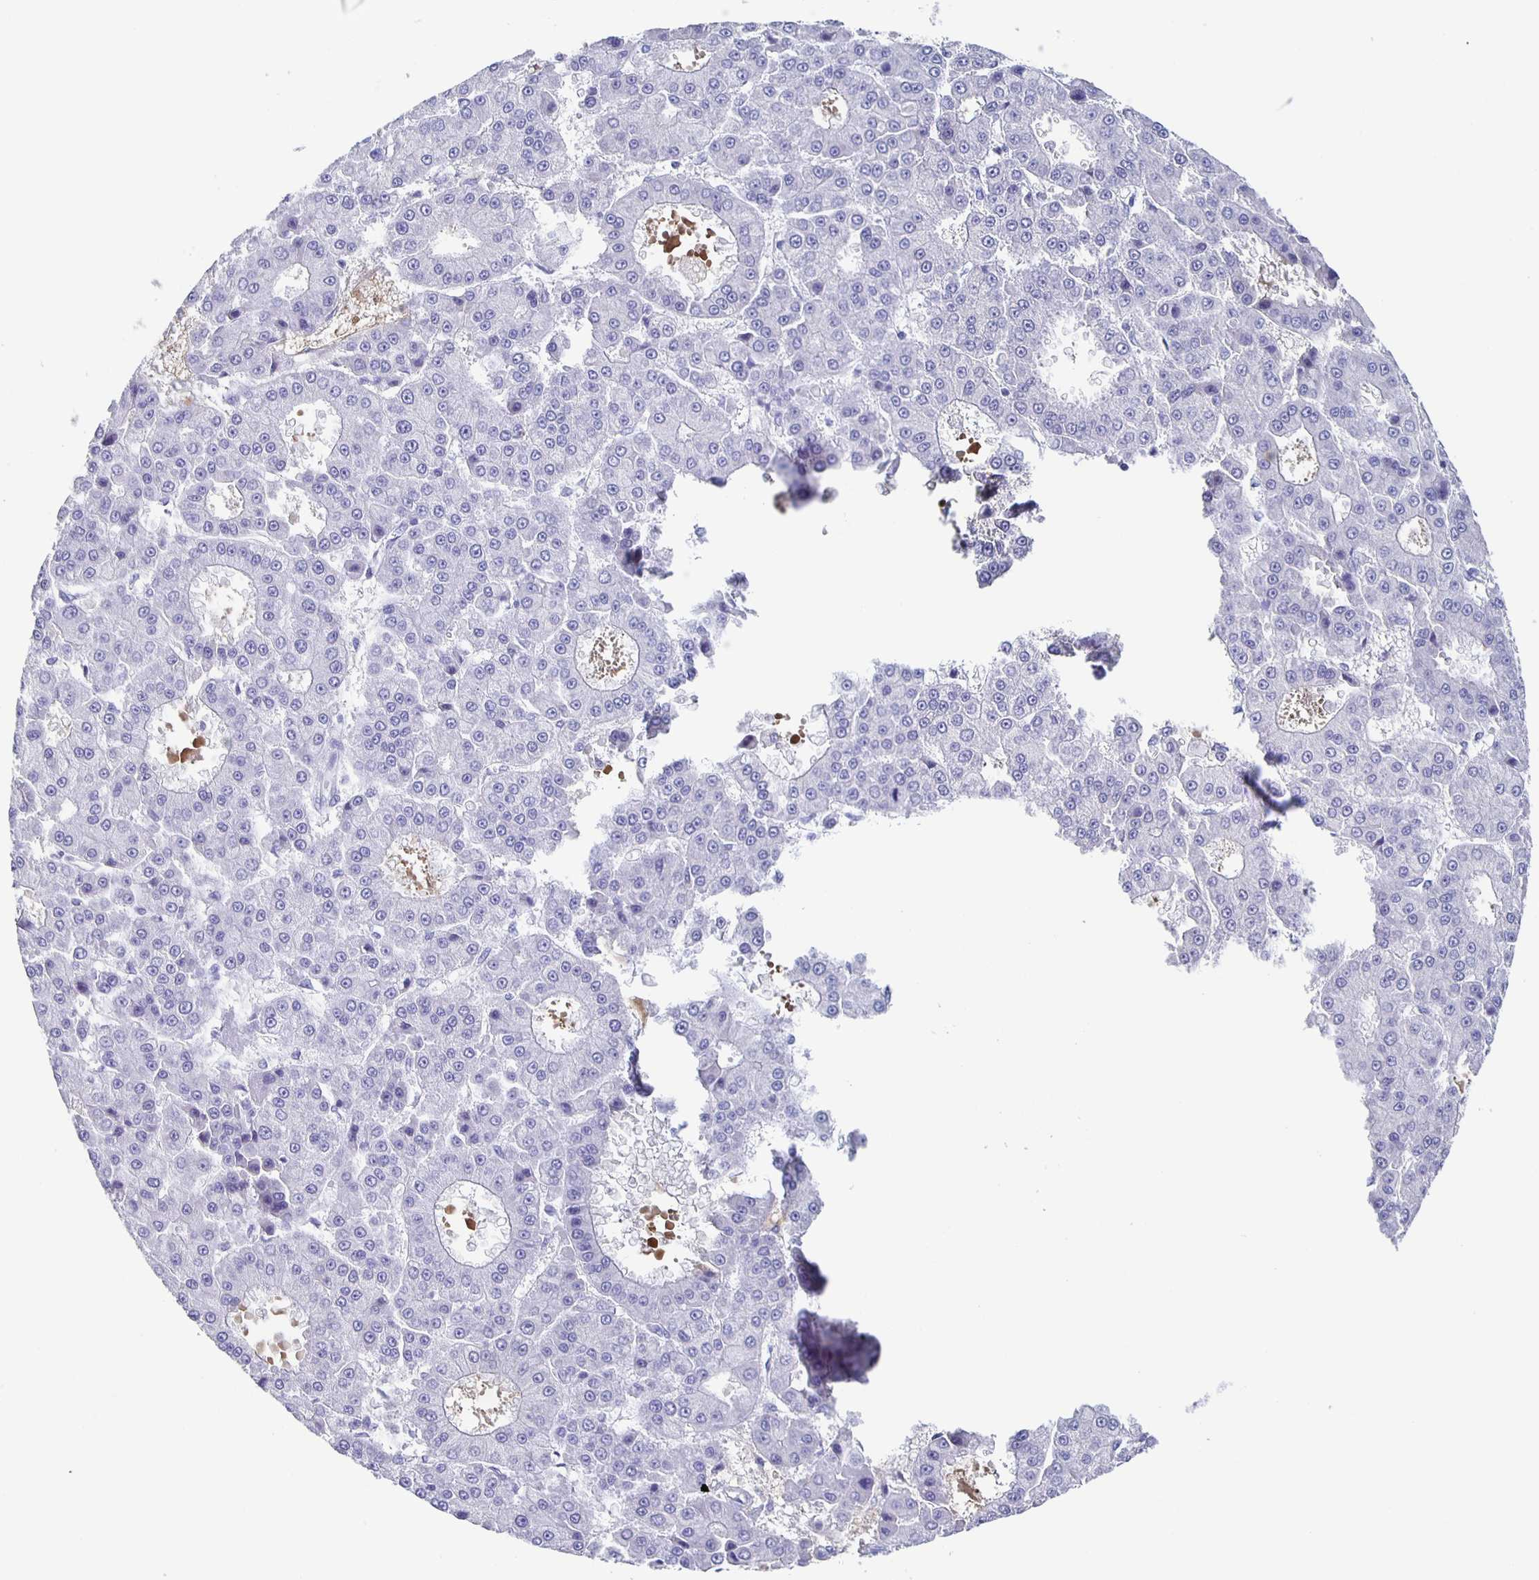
{"staining": {"intensity": "negative", "quantity": "none", "location": "none"}, "tissue": "liver cancer", "cell_type": "Tumor cells", "image_type": "cancer", "snomed": [{"axis": "morphology", "description": "Carcinoma, Hepatocellular, NOS"}, {"axis": "topography", "description": "Liver"}], "caption": "DAB (3,3'-diaminobenzidine) immunohistochemical staining of human hepatocellular carcinoma (liver) displays no significant expression in tumor cells.", "gene": "FGA", "patient": {"sex": "male", "age": 70}}